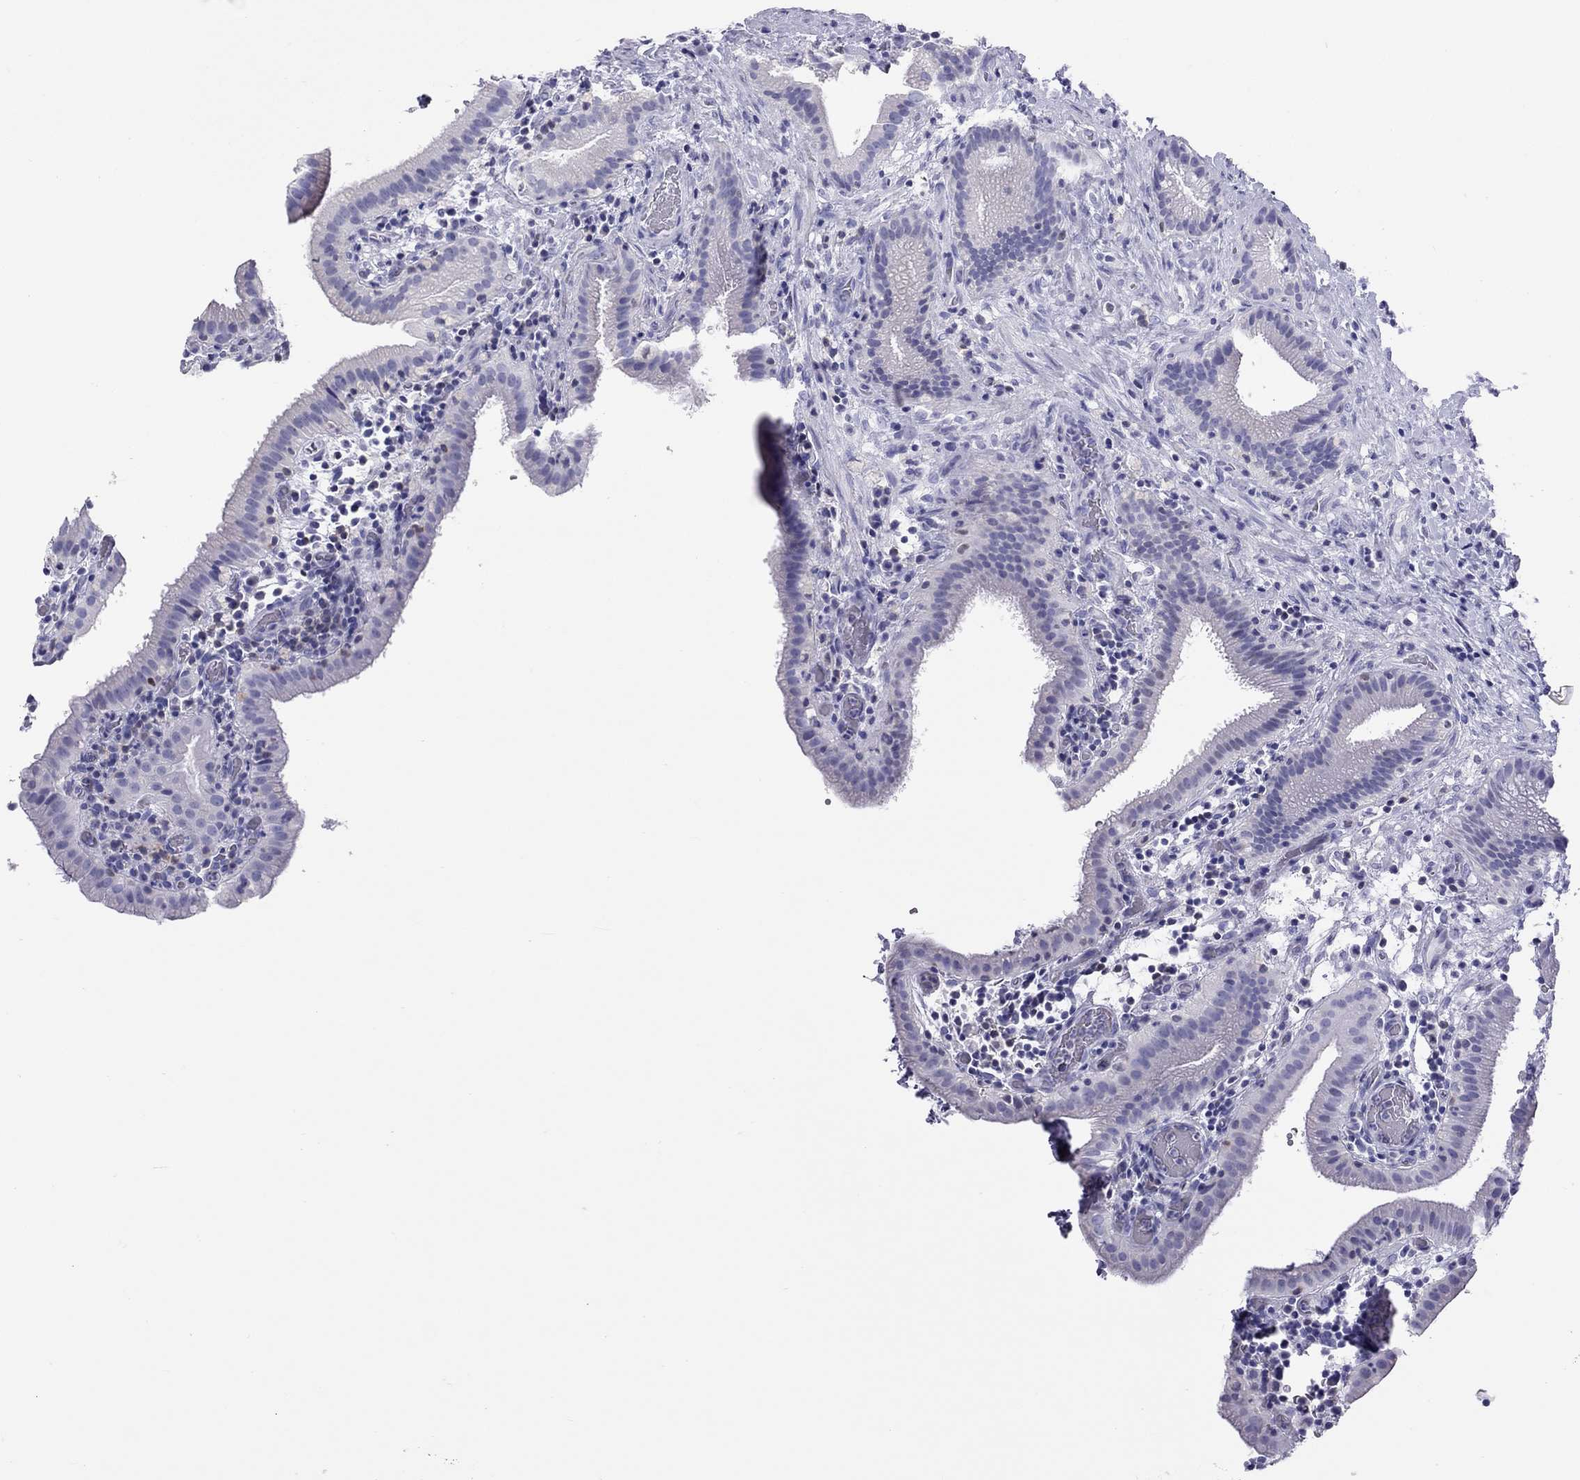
{"staining": {"intensity": "negative", "quantity": "none", "location": "none"}, "tissue": "gallbladder", "cell_type": "Glandular cells", "image_type": "normal", "snomed": [{"axis": "morphology", "description": "Normal tissue, NOS"}, {"axis": "topography", "description": "Gallbladder"}], "caption": "Immunohistochemistry of unremarkable gallbladder reveals no positivity in glandular cells.", "gene": "STAG3", "patient": {"sex": "male", "age": 62}}